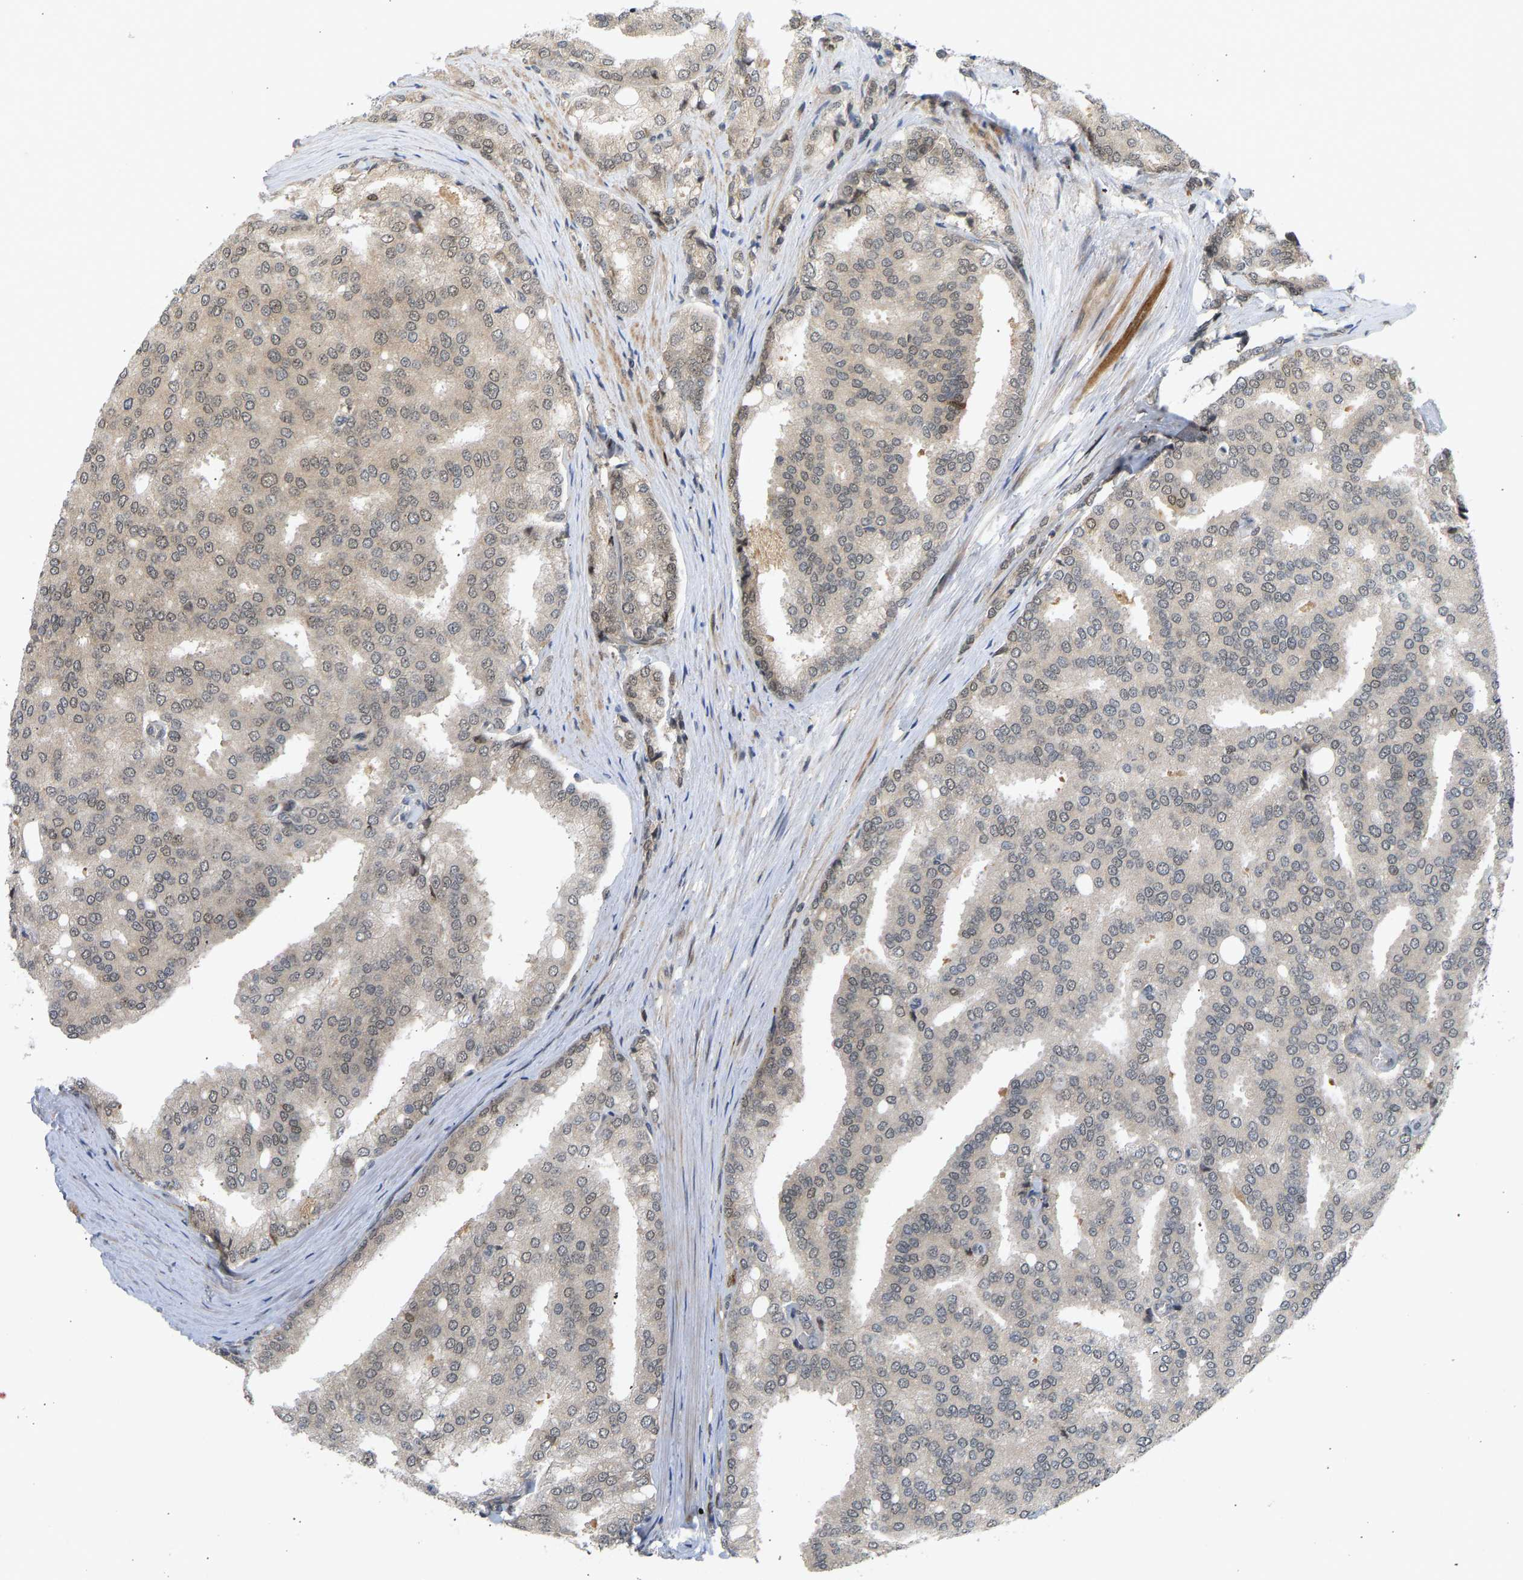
{"staining": {"intensity": "weak", "quantity": "25%-75%", "location": "cytoplasmic/membranous"}, "tissue": "prostate cancer", "cell_type": "Tumor cells", "image_type": "cancer", "snomed": [{"axis": "morphology", "description": "Adenocarcinoma, High grade"}, {"axis": "topography", "description": "Prostate"}], "caption": "The immunohistochemical stain shows weak cytoplasmic/membranous staining in tumor cells of prostate cancer tissue.", "gene": "BAG1", "patient": {"sex": "male", "age": 50}}